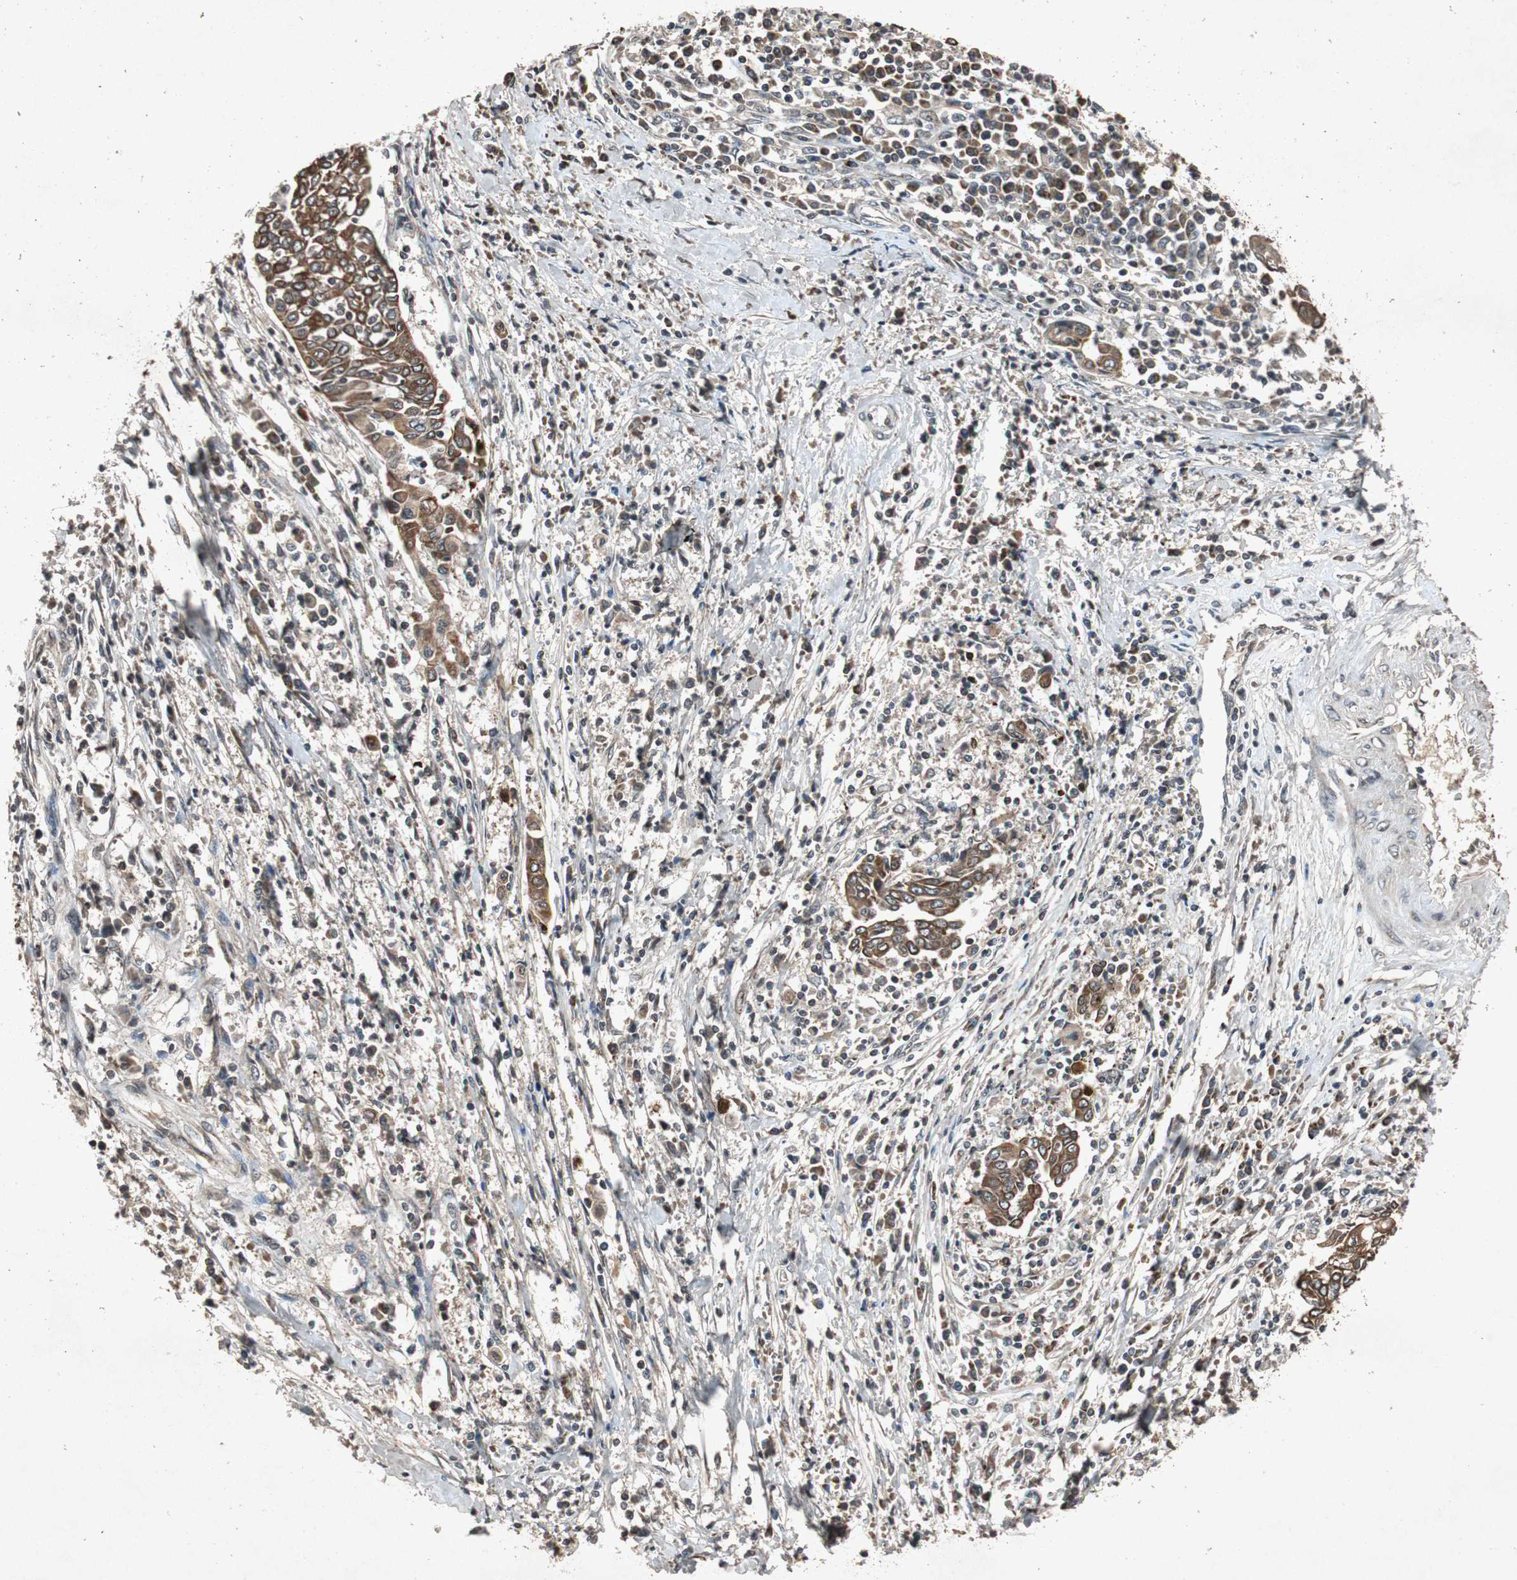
{"staining": {"intensity": "strong", "quantity": ">75%", "location": "cytoplasmic/membranous"}, "tissue": "cervical cancer", "cell_type": "Tumor cells", "image_type": "cancer", "snomed": [{"axis": "morphology", "description": "Squamous cell carcinoma, NOS"}, {"axis": "topography", "description": "Cervix"}], "caption": "Brown immunohistochemical staining in cervical squamous cell carcinoma exhibits strong cytoplasmic/membranous positivity in about >75% of tumor cells.", "gene": "SLIT2", "patient": {"sex": "female", "age": 40}}